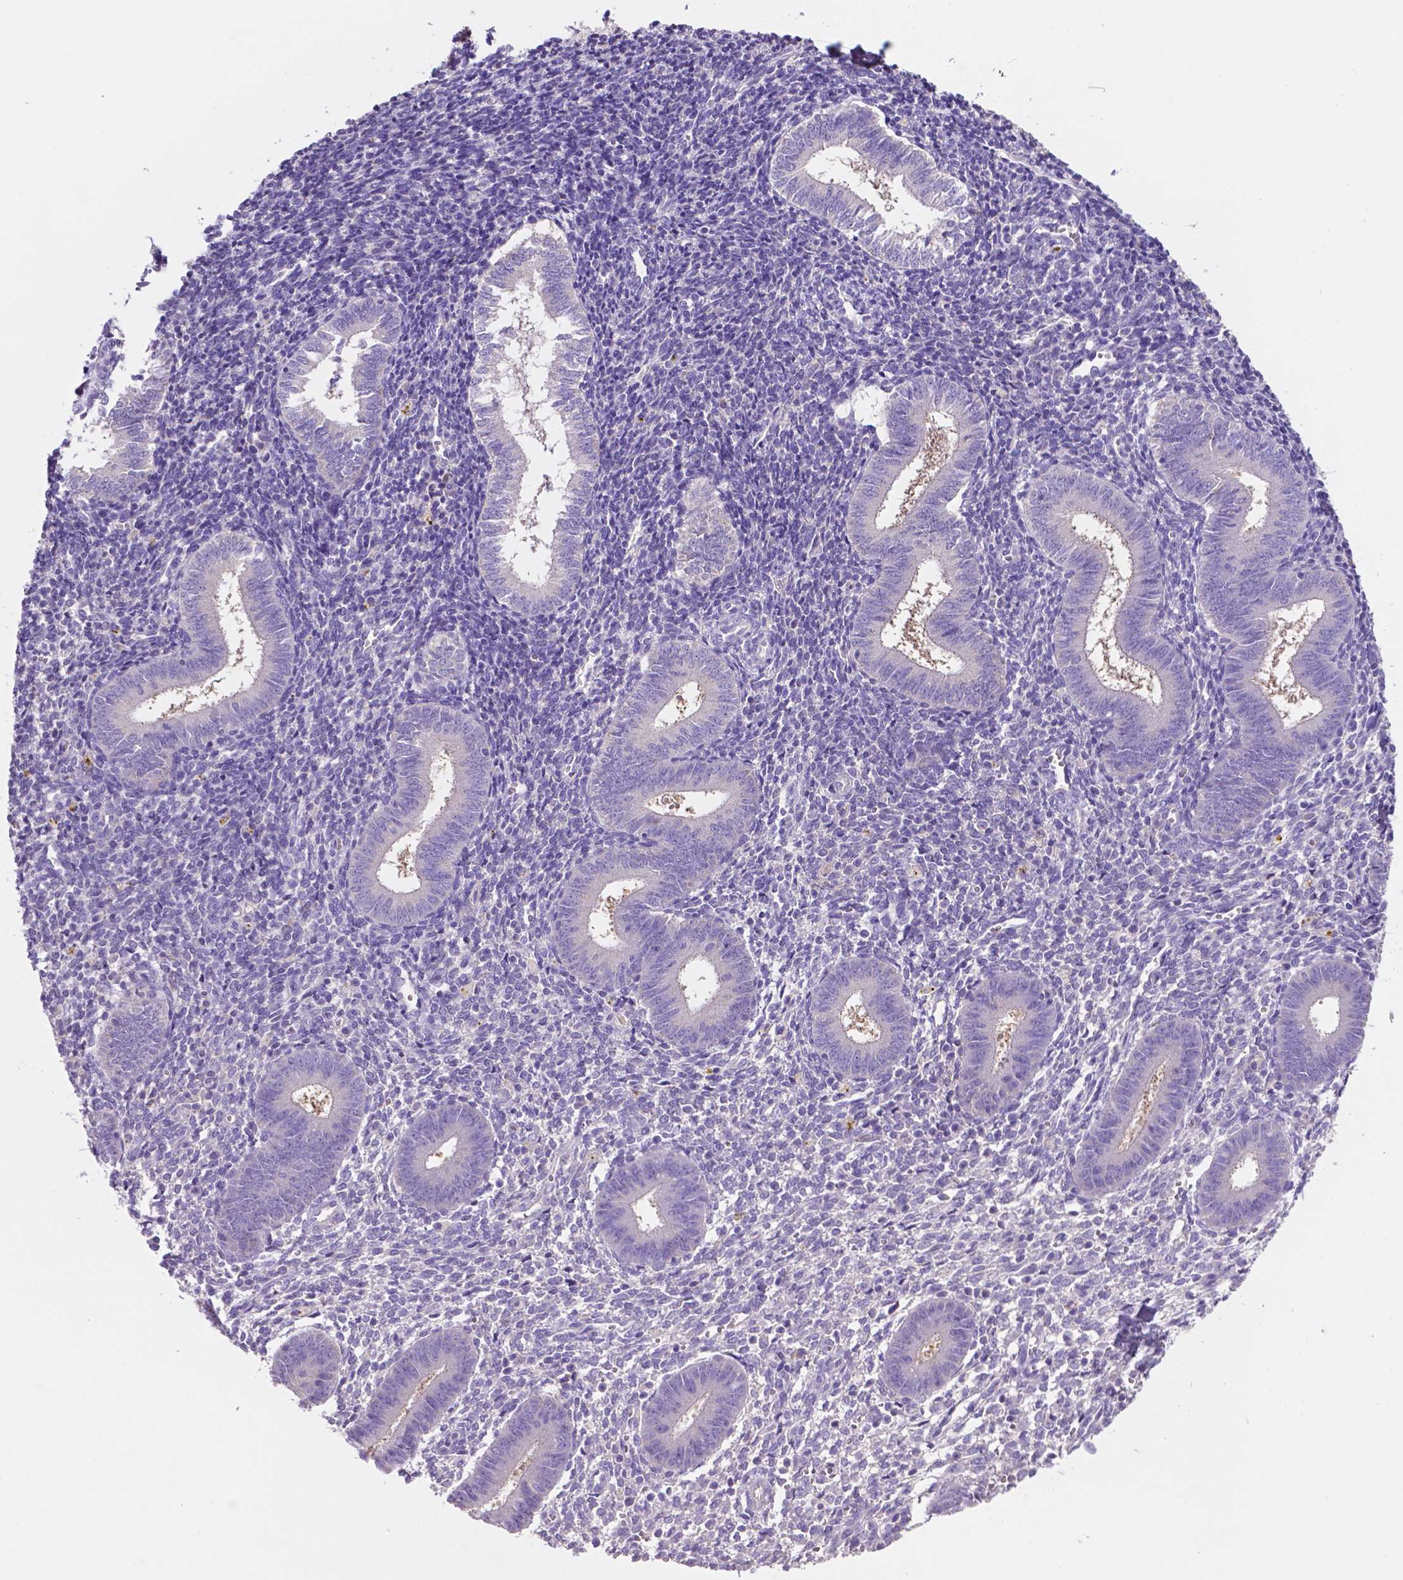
{"staining": {"intensity": "negative", "quantity": "none", "location": "none"}, "tissue": "endometrium", "cell_type": "Cells in endometrial stroma", "image_type": "normal", "snomed": [{"axis": "morphology", "description": "Normal tissue, NOS"}, {"axis": "topography", "description": "Endometrium"}], "caption": "Immunohistochemistry micrograph of unremarkable human endometrium stained for a protein (brown), which exhibits no staining in cells in endometrial stroma. Nuclei are stained in blue.", "gene": "PRPS2", "patient": {"sex": "female", "age": 25}}